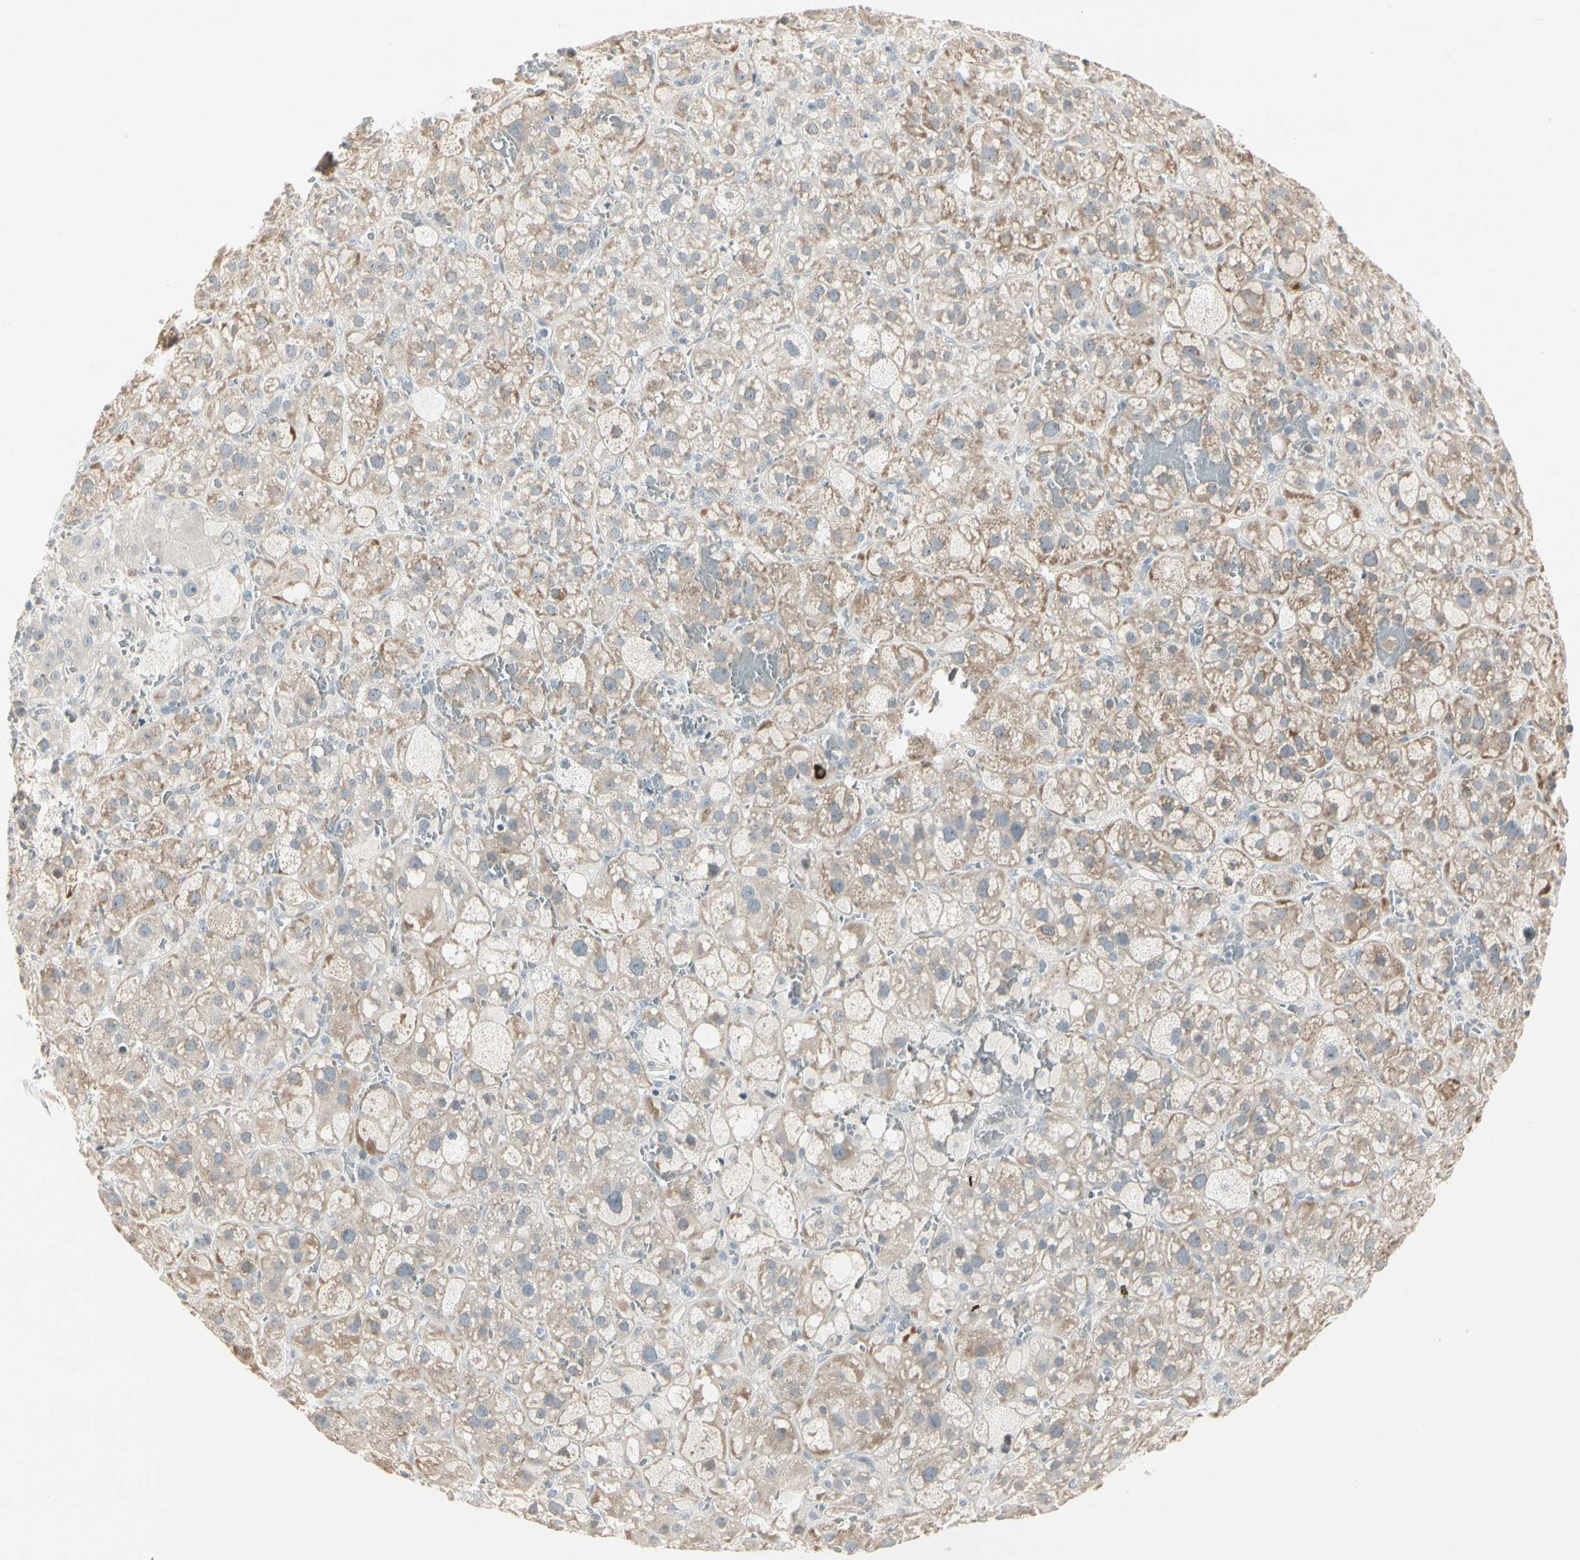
{"staining": {"intensity": "weak", "quantity": "25%-75%", "location": "cytoplasmic/membranous"}, "tissue": "adrenal gland", "cell_type": "Glandular cells", "image_type": "normal", "snomed": [{"axis": "morphology", "description": "Normal tissue, NOS"}, {"axis": "topography", "description": "Adrenal gland"}], "caption": "Immunohistochemistry (IHC) image of benign human adrenal gland stained for a protein (brown), which displays low levels of weak cytoplasmic/membranous staining in approximately 25%-75% of glandular cells.", "gene": "DMPK", "patient": {"sex": "female", "age": 47}}